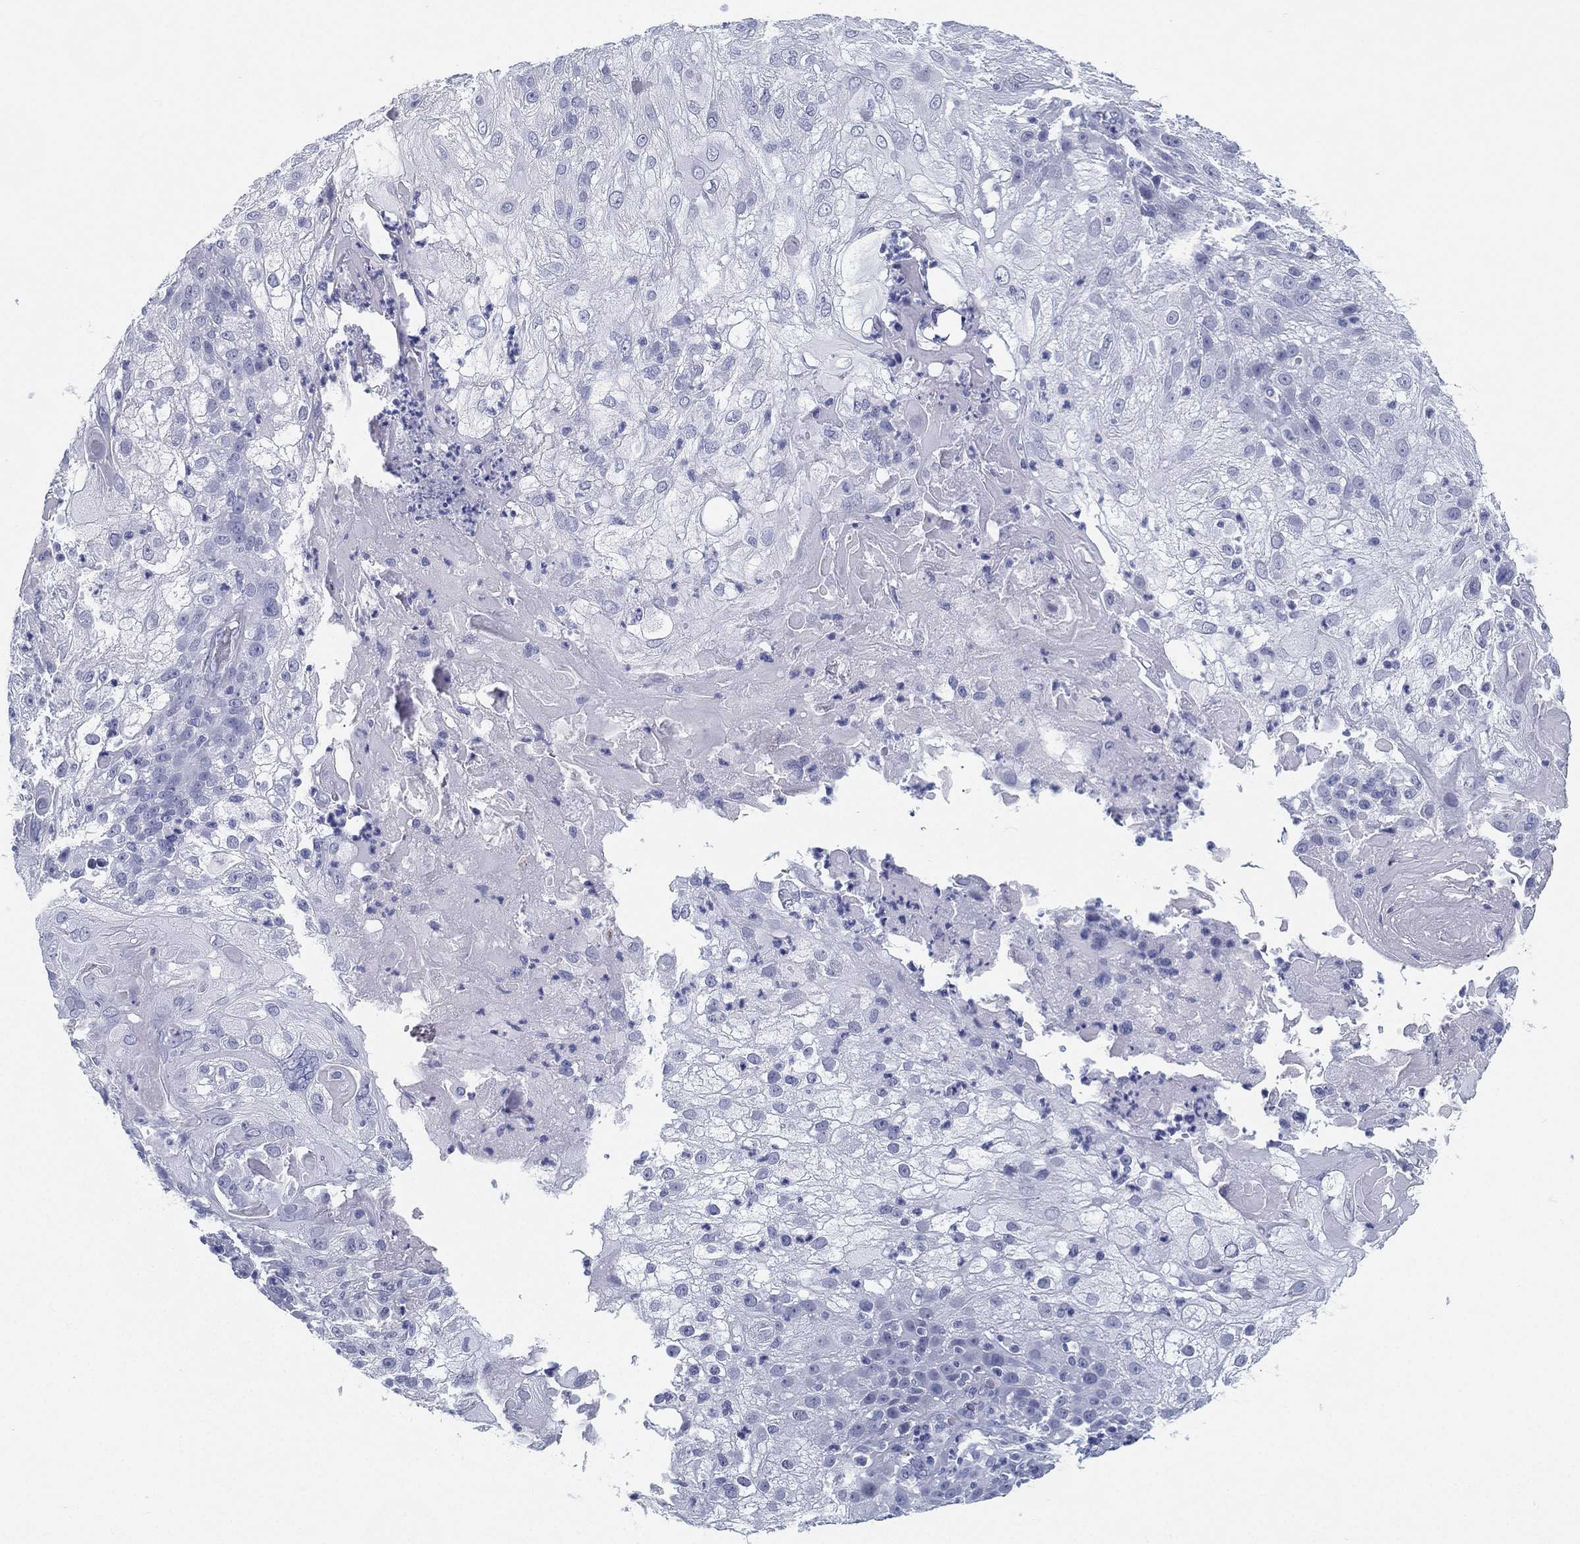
{"staining": {"intensity": "negative", "quantity": "none", "location": "none"}, "tissue": "skin cancer", "cell_type": "Tumor cells", "image_type": "cancer", "snomed": [{"axis": "morphology", "description": "Normal tissue, NOS"}, {"axis": "morphology", "description": "Squamous cell carcinoma, NOS"}, {"axis": "topography", "description": "Skin"}], "caption": "A high-resolution histopathology image shows immunohistochemistry staining of skin squamous cell carcinoma, which demonstrates no significant positivity in tumor cells.", "gene": "ATP1B2", "patient": {"sex": "female", "age": 83}}